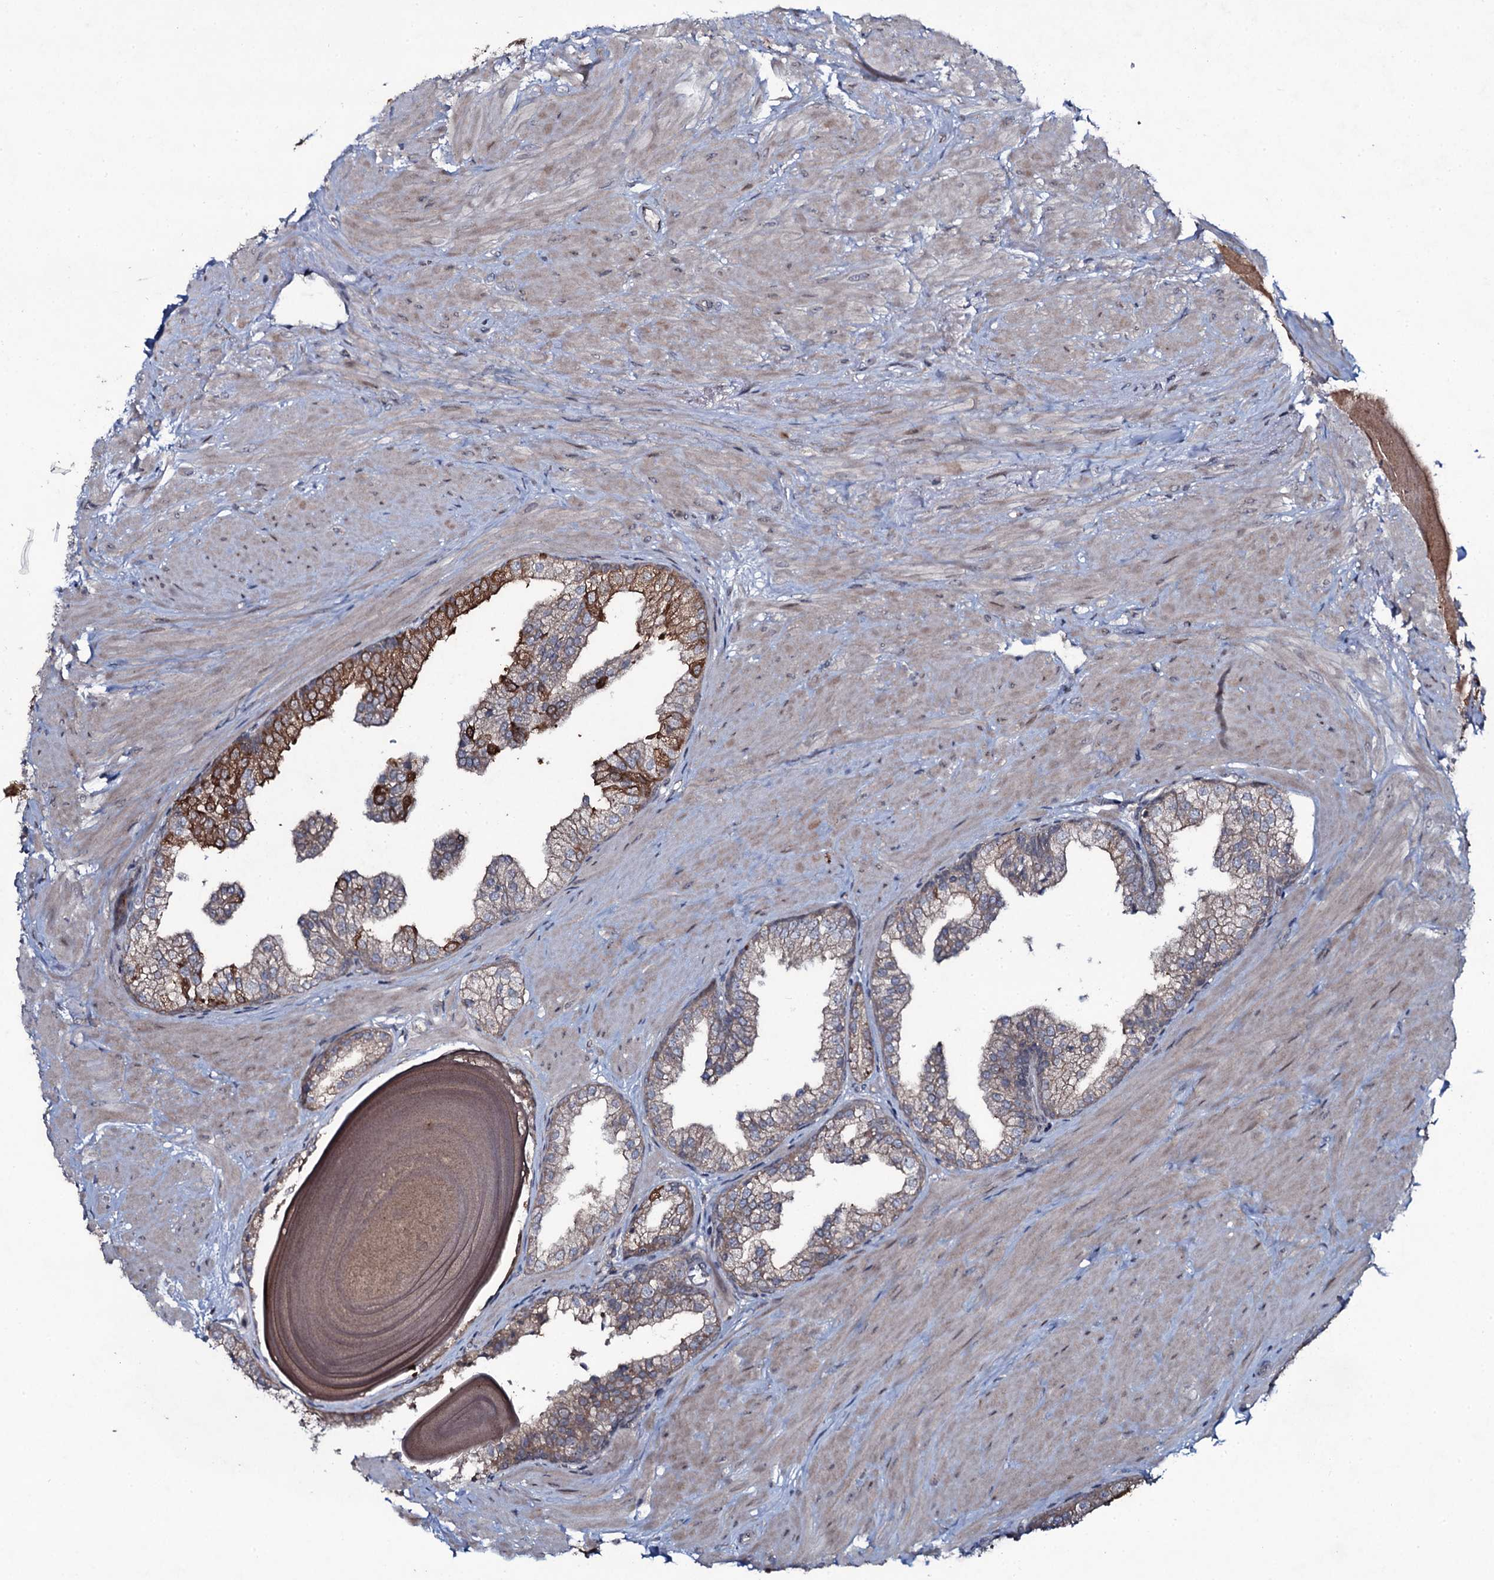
{"staining": {"intensity": "moderate", "quantity": "<25%", "location": "cytoplasmic/membranous"}, "tissue": "prostate", "cell_type": "Glandular cells", "image_type": "normal", "snomed": [{"axis": "morphology", "description": "Normal tissue, NOS"}, {"axis": "topography", "description": "Prostate"}], "caption": "High-power microscopy captured an immunohistochemistry (IHC) image of normal prostate, revealing moderate cytoplasmic/membranous positivity in approximately <25% of glandular cells.", "gene": "SNAP23", "patient": {"sex": "male", "age": 48}}